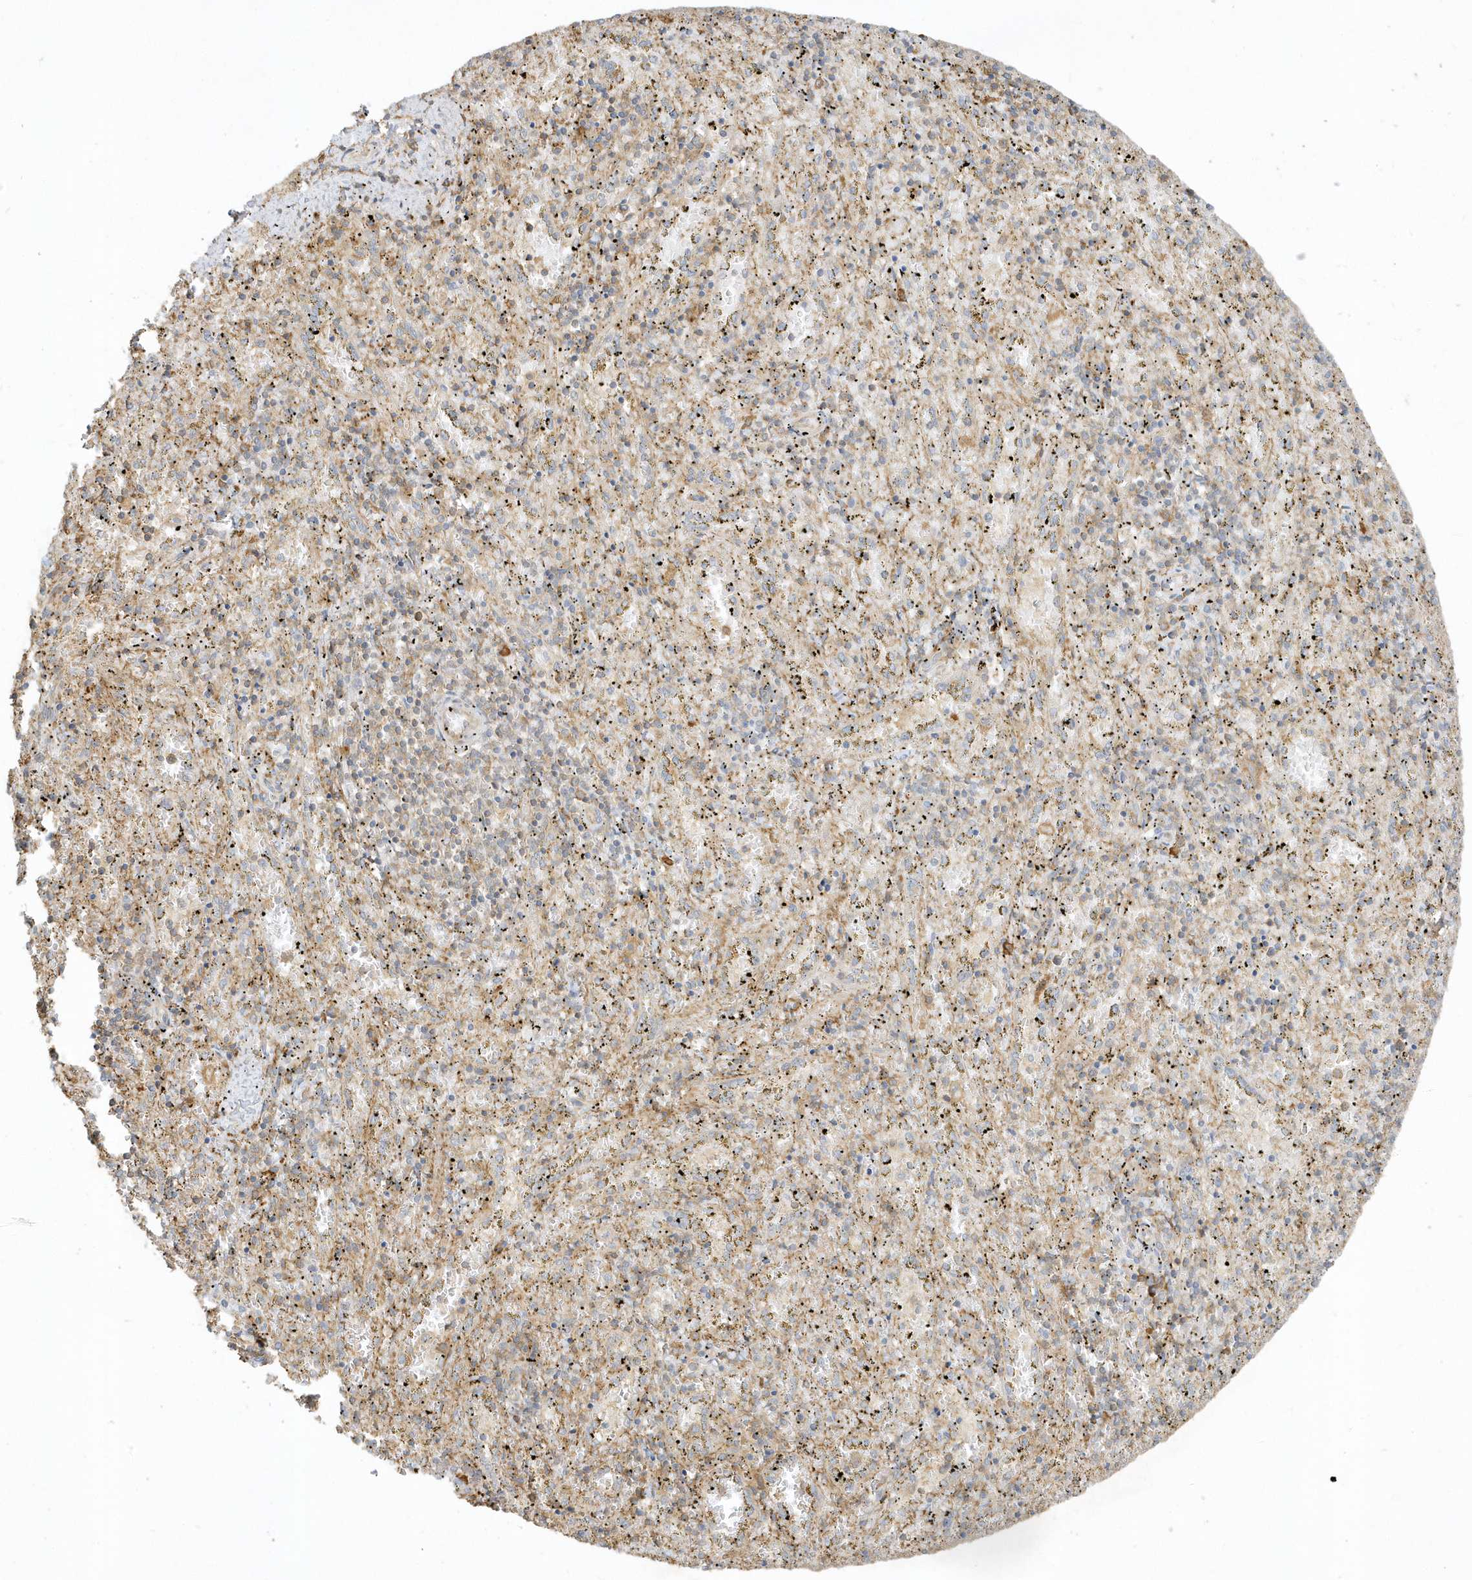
{"staining": {"intensity": "weak", "quantity": "<25%", "location": "cytoplasmic/membranous"}, "tissue": "spleen", "cell_type": "Cells in red pulp", "image_type": "normal", "snomed": [{"axis": "morphology", "description": "Normal tissue, NOS"}, {"axis": "topography", "description": "Spleen"}], "caption": "An immunohistochemistry image of unremarkable spleen is shown. There is no staining in cells in red pulp of spleen.", "gene": "ZBTB8A", "patient": {"sex": "male", "age": 11}}